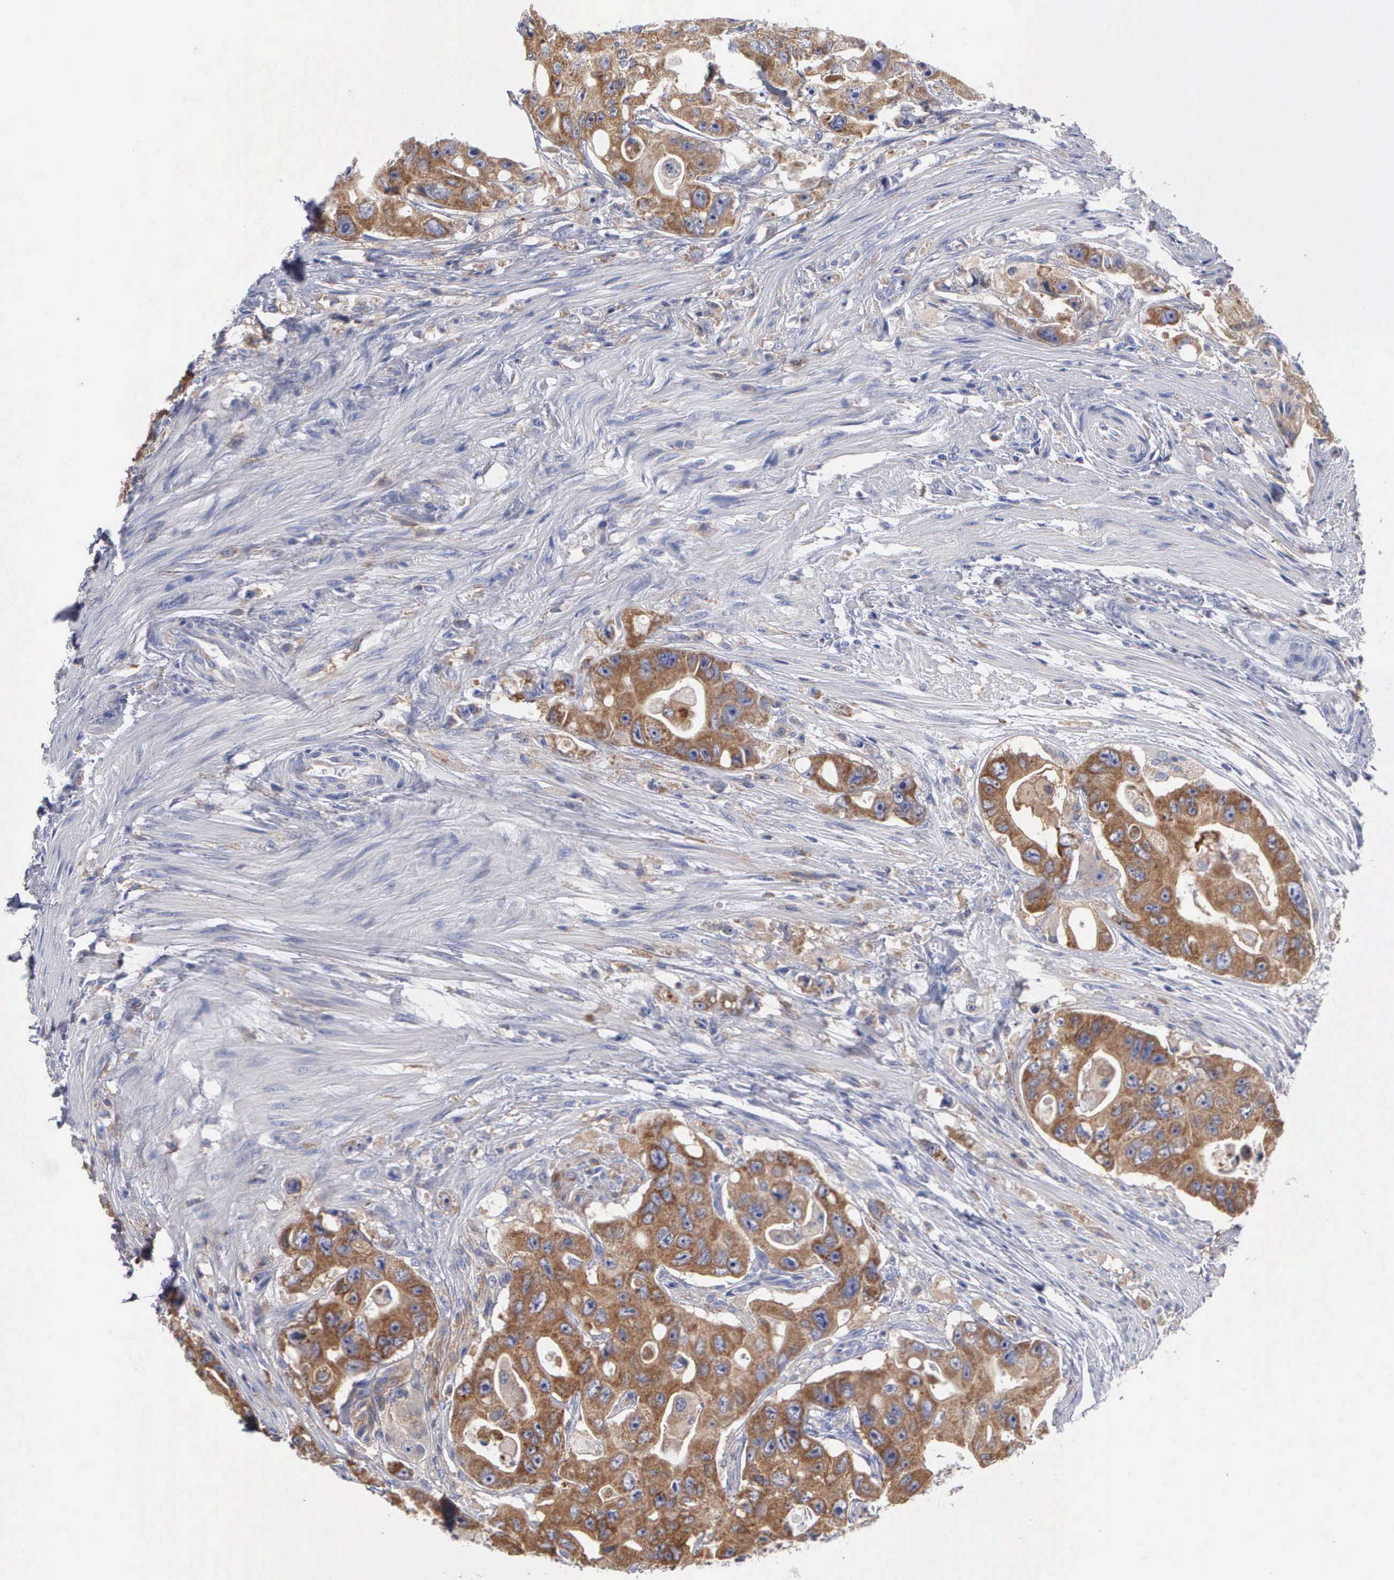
{"staining": {"intensity": "strong", "quantity": ">75%", "location": "cytoplasmic/membranous"}, "tissue": "colorectal cancer", "cell_type": "Tumor cells", "image_type": "cancer", "snomed": [{"axis": "morphology", "description": "Adenocarcinoma, NOS"}, {"axis": "topography", "description": "Colon"}], "caption": "About >75% of tumor cells in human colorectal cancer (adenocarcinoma) display strong cytoplasmic/membranous protein positivity as visualized by brown immunohistochemical staining.", "gene": "PTGS2", "patient": {"sex": "female", "age": 46}}